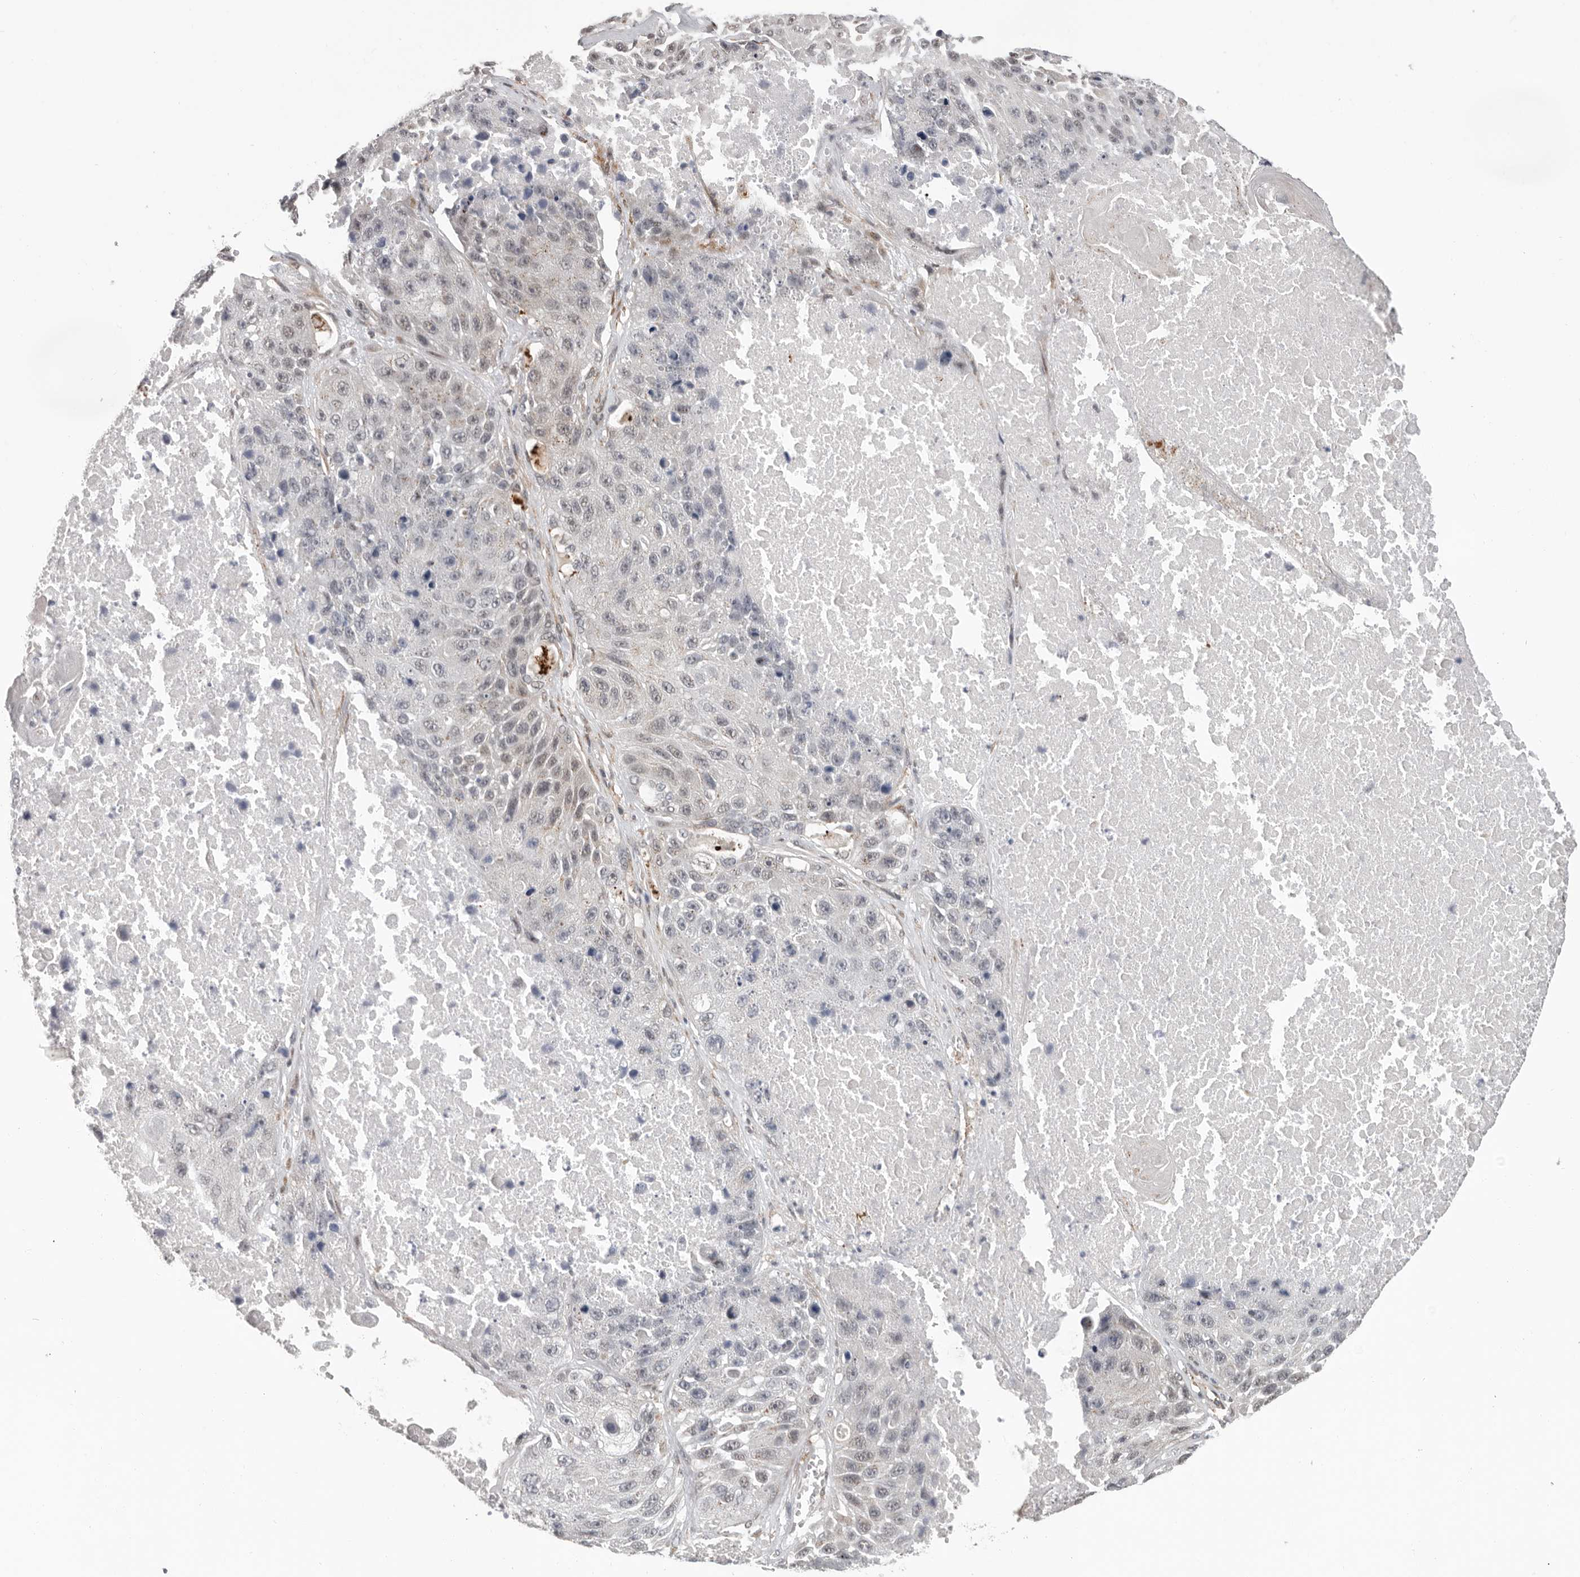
{"staining": {"intensity": "negative", "quantity": "none", "location": "none"}, "tissue": "lung cancer", "cell_type": "Tumor cells", "image_type": "cancer", "snomed": [{"axis": "morphology", "description": "Squamous cell carcinoma, NOS"}, {"axis": "topography", "description": "Lung"}], "caption": "Immunohistochemical staining of human lung squamous cell carcinoma shows no significant positivity in tumor cells.", "gene": "RALGPS2", "patient": {"sex": "male", "age": 61}}